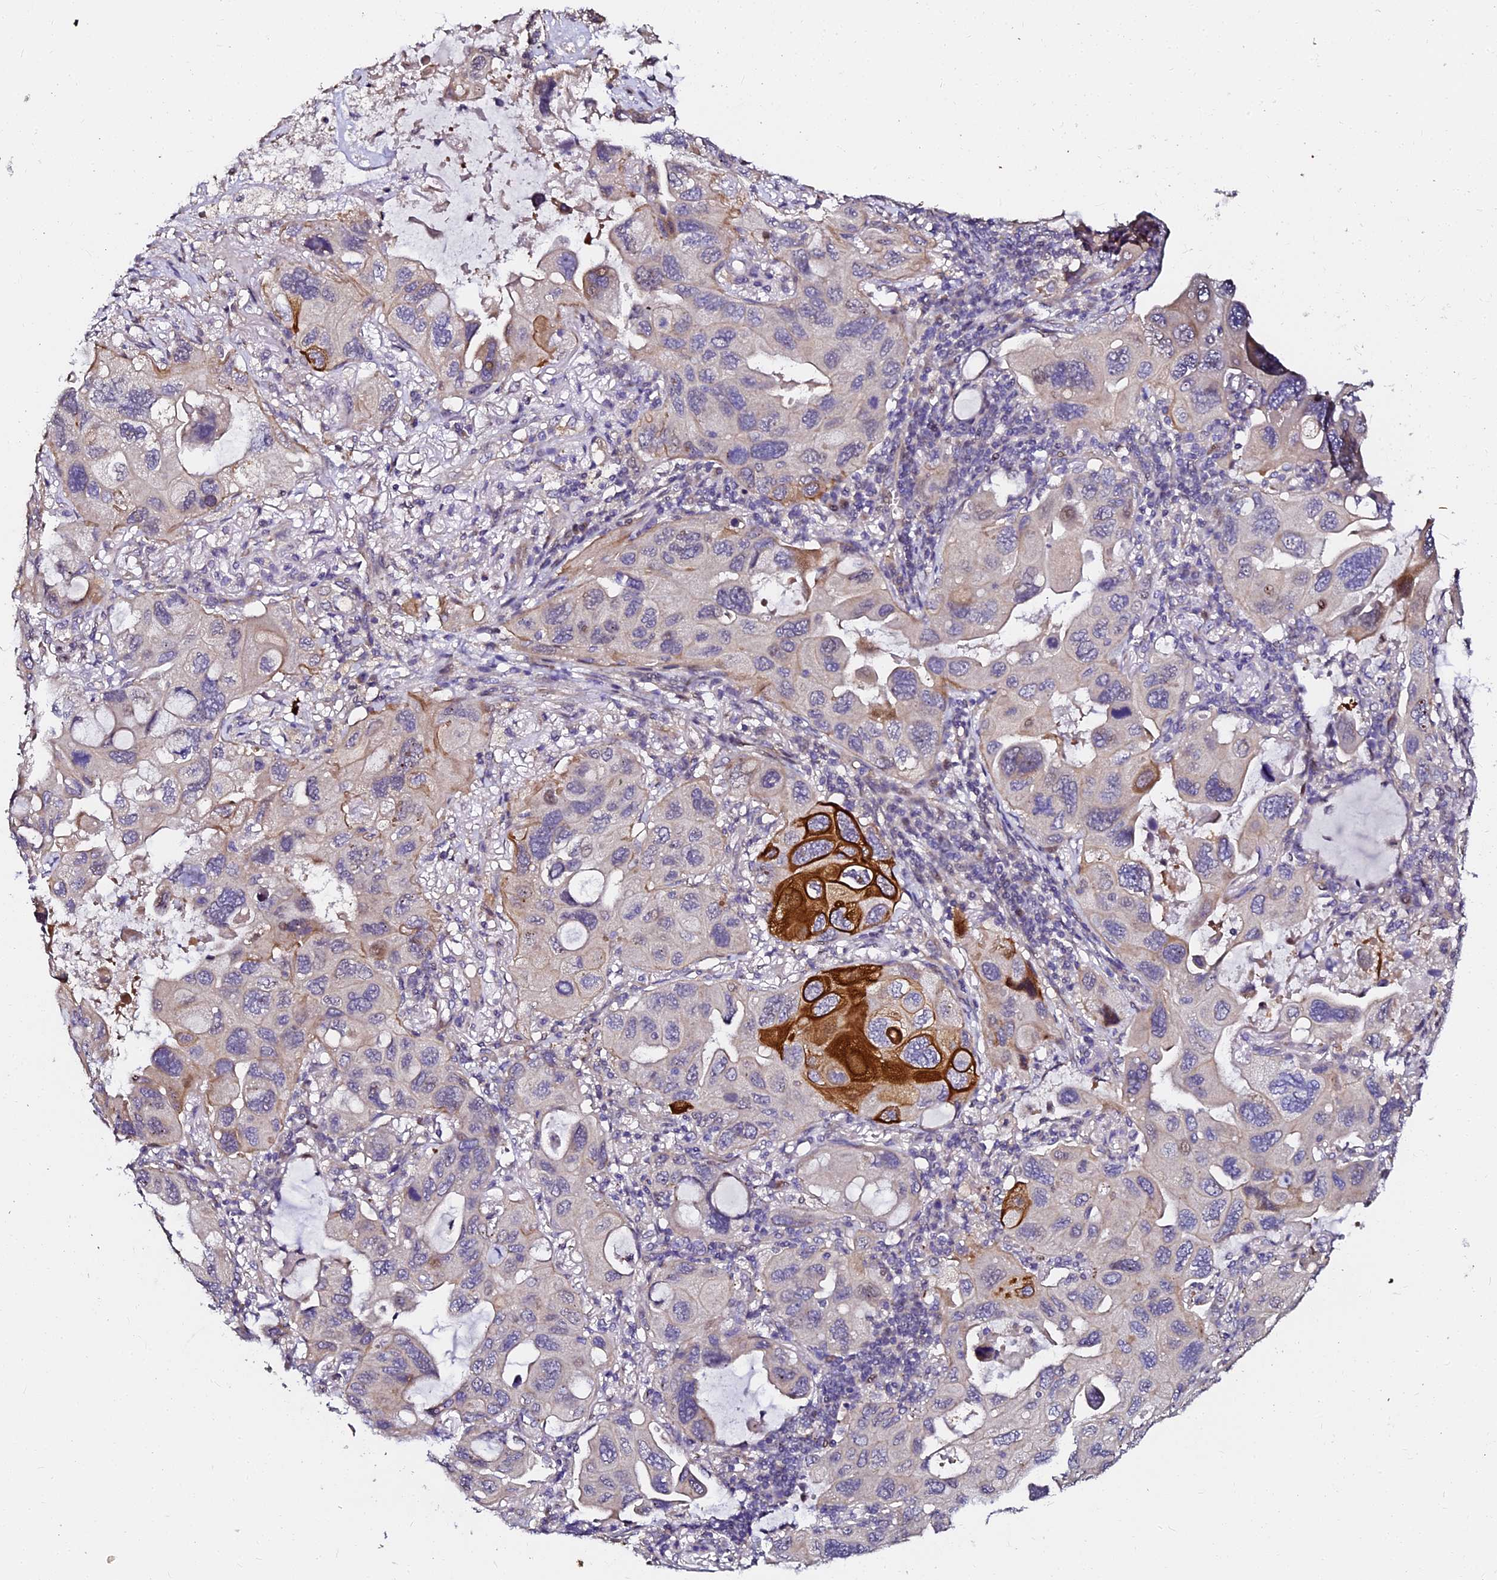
{"staining": {"intensity": "strong", "quantity": "<25%", "location": "cytoplasmic/membranous"}, "tissue": "lung cancer", "cell_type": "Tumor cells", "image_type": "cancer", "snomed": [{"axis": "morphology", "description": "Squamous cell carcinoma, NOS"}, {"axis": "topography", "description": "Lung"}], "caption": "Immunohistochemical staining of lung squamous cell carcinoma demonstrates strong cytoplasmic/membranous protein positivity in approximately <25% of tumor cells.", "gene": "GPN3", "patient": {"sex": "female", "age": 73}}